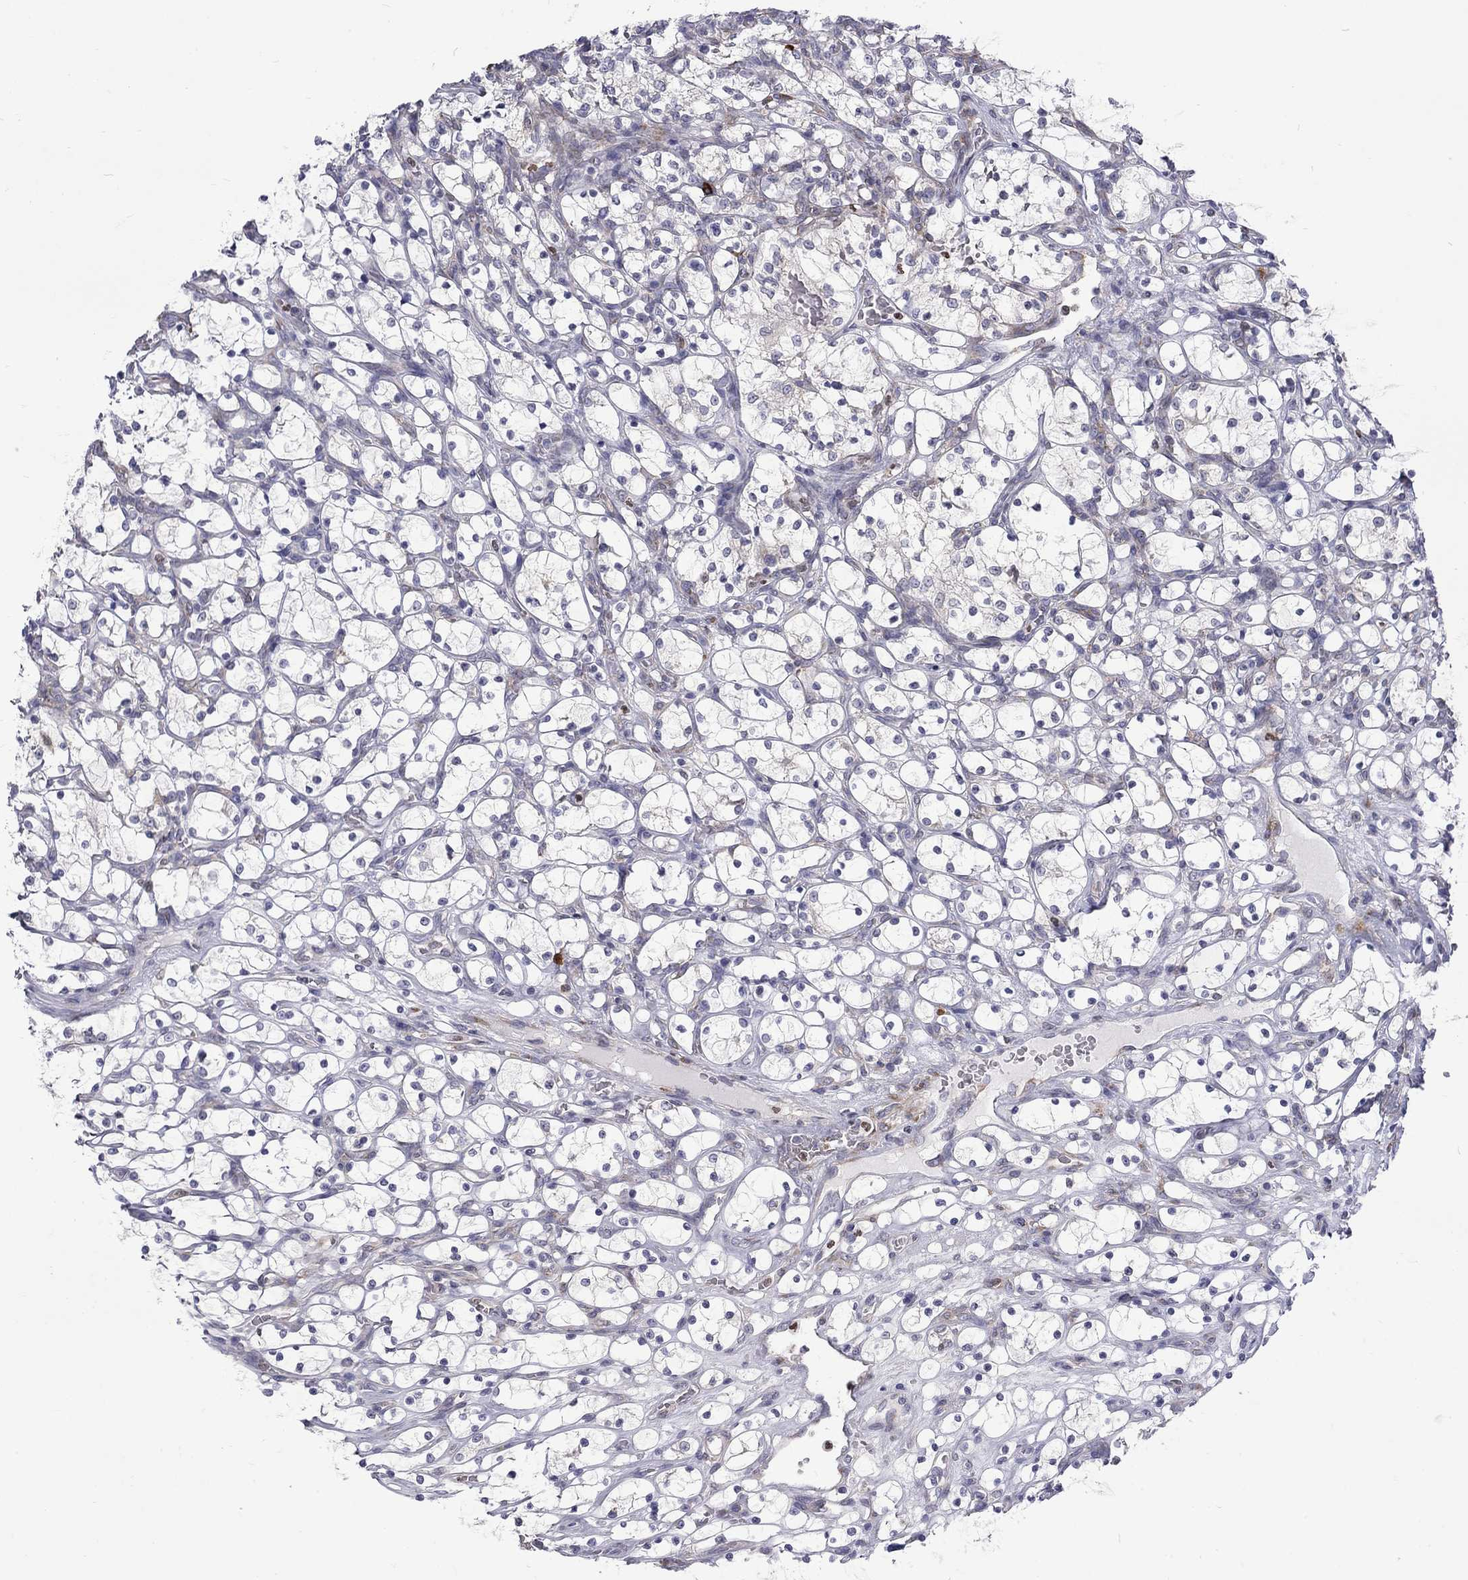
{"staining": {"intensity": "negative", "quantity": "none", "location": "none"}, "tissue": "renal cancer", "cell_type": "Tumor cells", "image_type": "cancer", "snomed": [{"axis": "morphology", "description": "Adenocarcinoma, NOS"}, {"axis": "topography", "description": "Kidney"}], "caption": "IHC histopathology image of neoplastic tissue: renal cancer stained with DAB (3,3'-diaminobenzidine) reveals no significant protein positivity in tumor cells.", "gene": "PABPC4", "patient": {"sex": "female", "age": 69}}